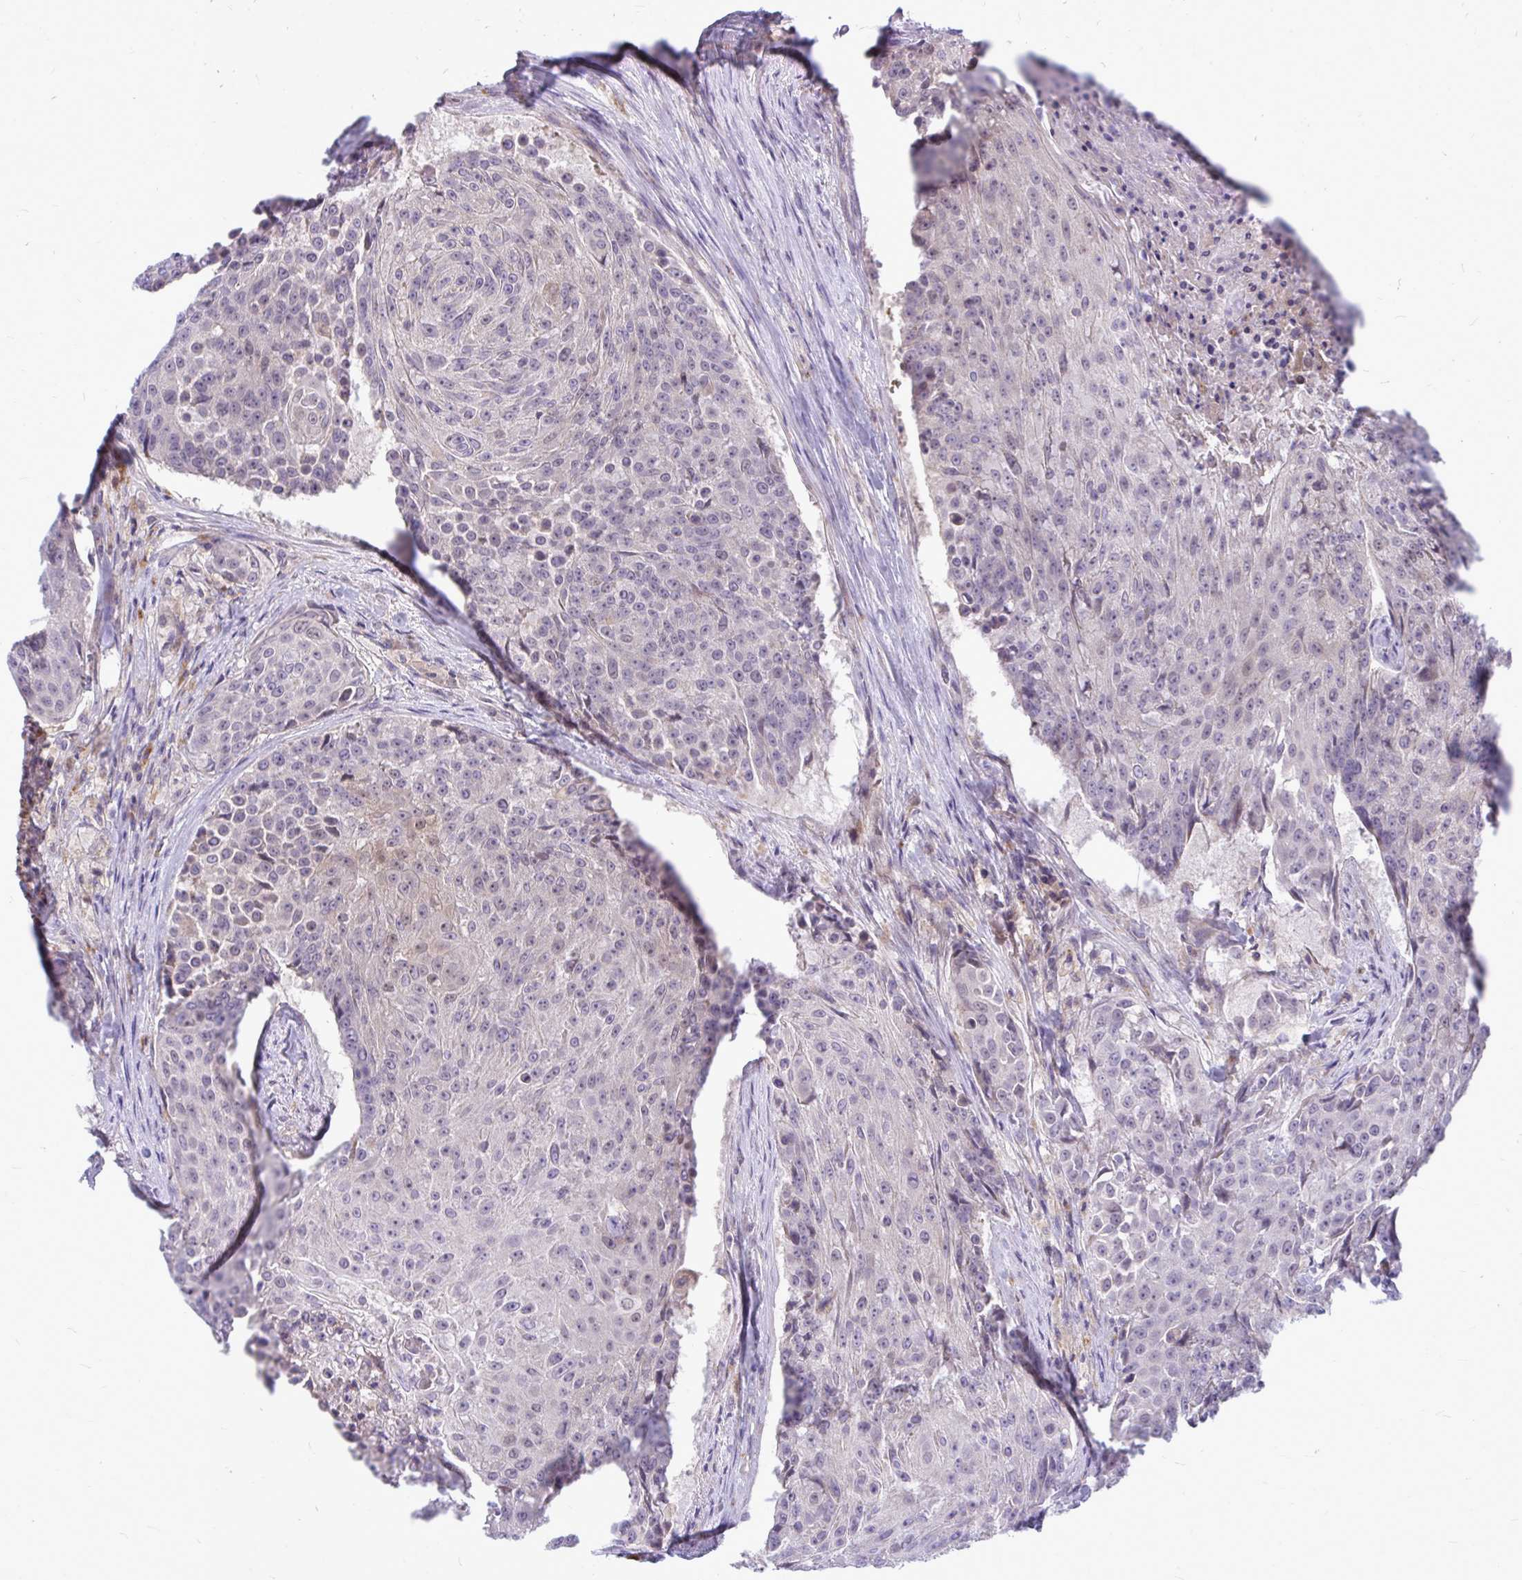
{"staining": {"intensity": "weak", "quantity": "<25%", "location": "cytoplasmic/membranous"}, "tissue": "urothelial cancer", "cell_type": "Tumor cells", "image_type": "cancer", "snomed": [{"axis": "morphology", "description": "Urothelial carcinoma, High grade"}, {"axis": "topography", "description": "Urinary bladder"}], "caption": "Urothelial cancer stained for a protein using IHC demonstrates no positivity tumor cells.", "gene": "ZSCAN25", "patient": {"sex": "female", "age": 63}}